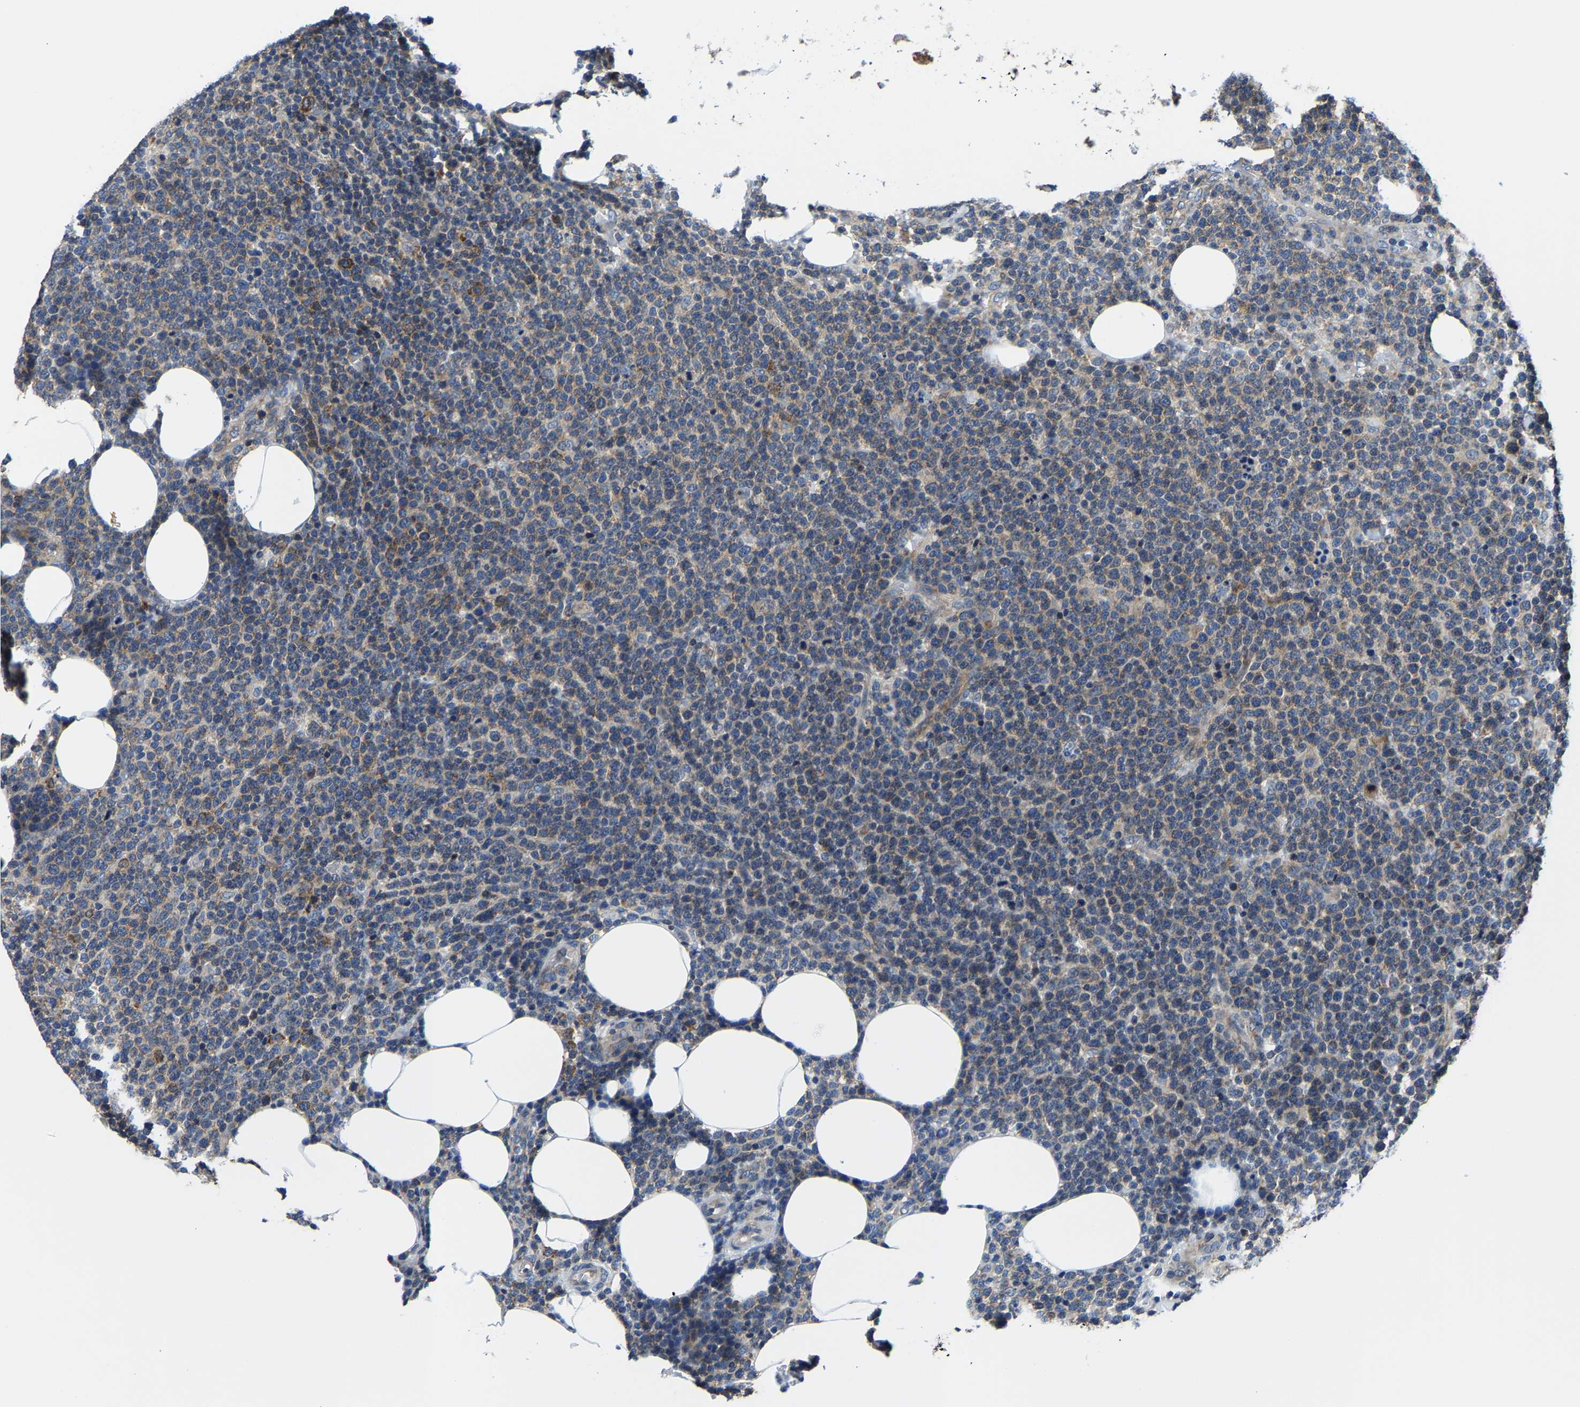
{"staining": {"intensity": "moderate", "quantity": "<25%", "location": "cytoplasmic/membranous"}, "tissue": "lymphoma", "cell_type": "Tumor cells", "image_type": "cancer", "snomed": [{"axis": "morphology", "description": "Malignant lymphoma, non-Hodgkin's type, High grade"}, {"axis": "topography", "description": "Lymph node"}], "caption": "An IHC image of neoplastic tissue is shown. Protein staining in brown shows moderate cytoplasmic/membranous positivity in malignant lymphoma, non-Hodgkin's type (high-grade) within tumor cells.", "gene": "G3BP2", "patient": {"sex": "male", "age": 61}}